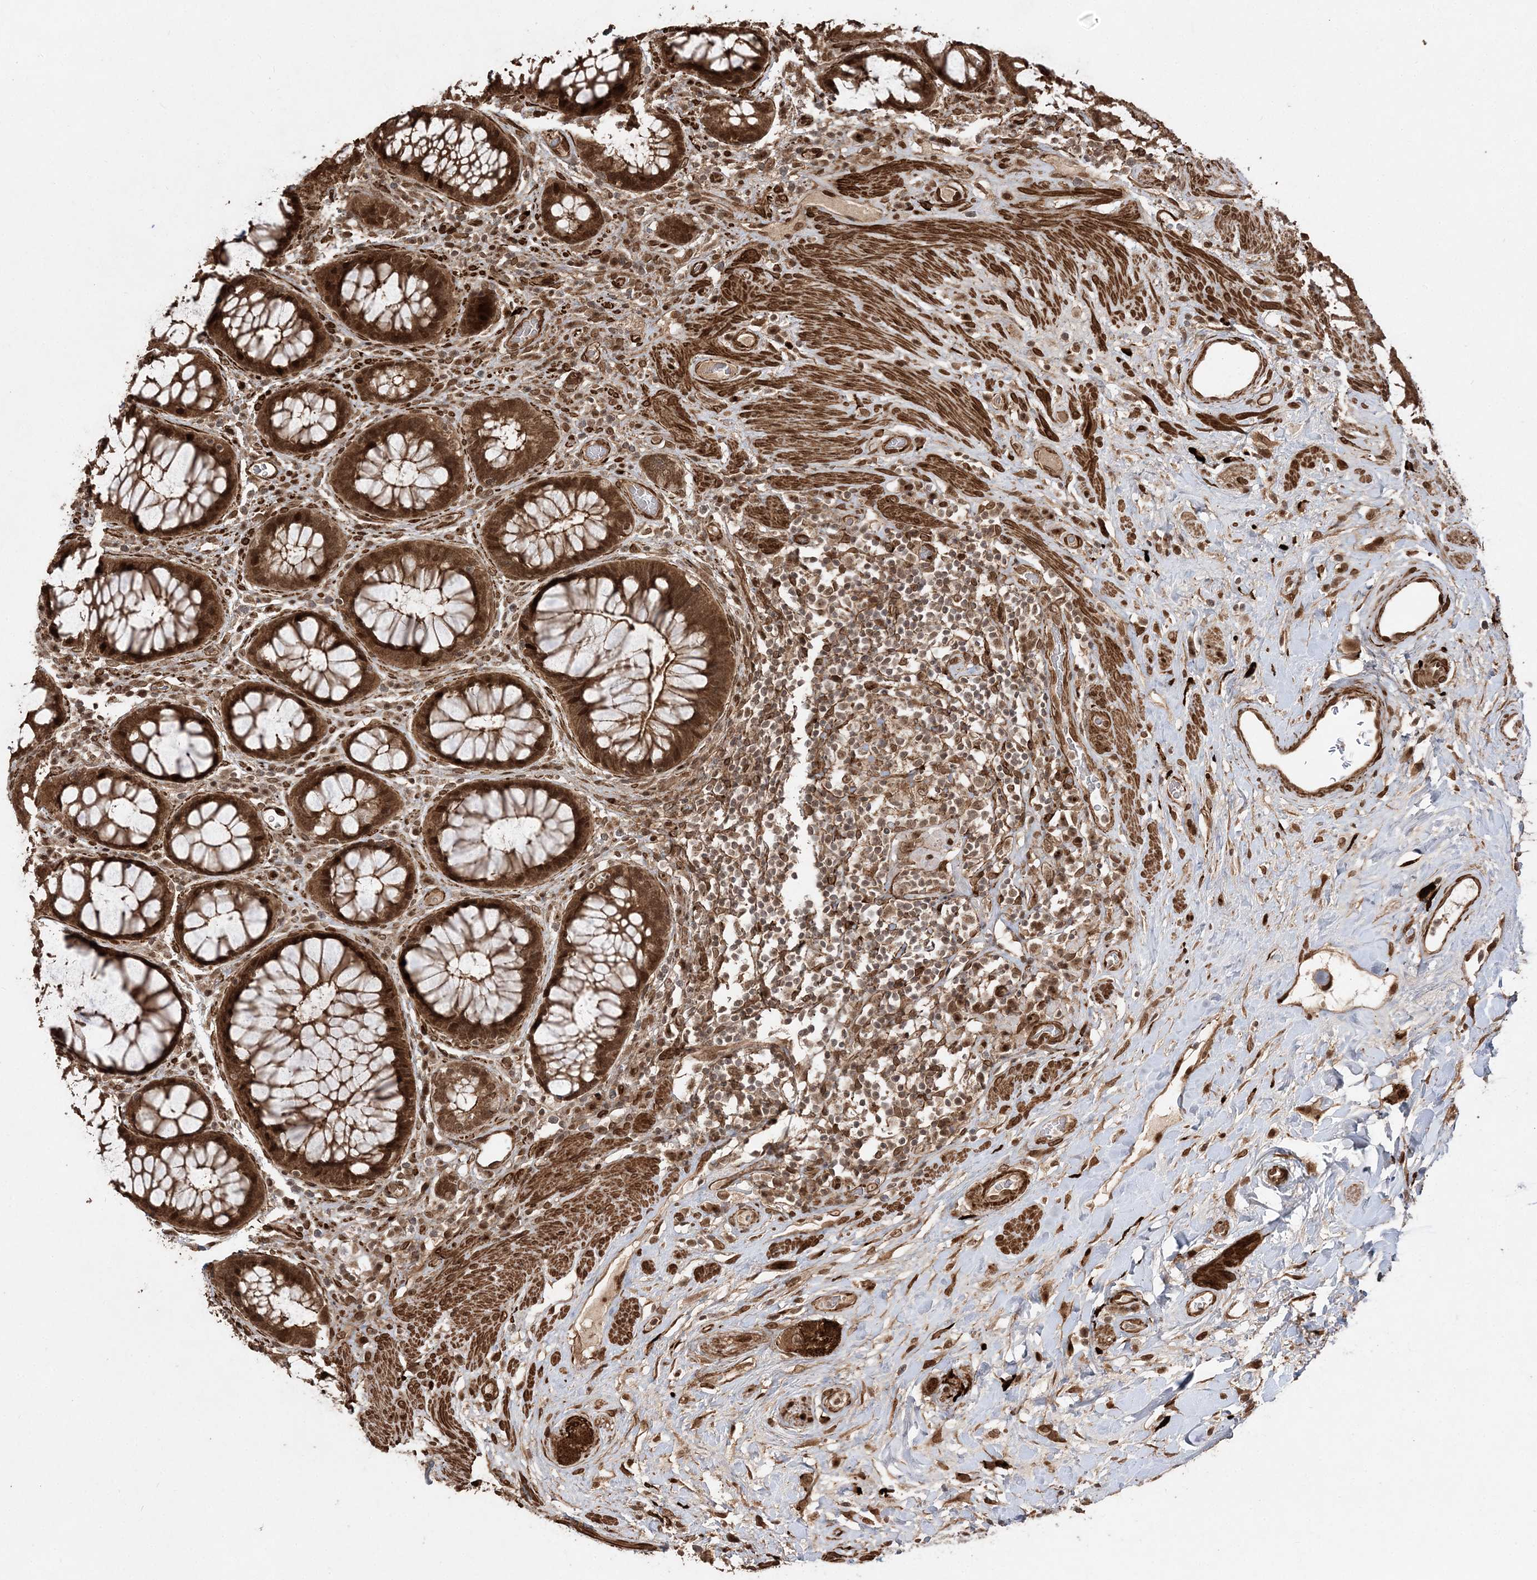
{"staining": {"intensity": "strong", "quantity": ">75%", "location": "cytoplasmic/membranous,nuclear"}, "tissue": "rectum", "cell_type": "Glandular cells", "image_type": "normal", "snomed": [{"axis": "morphology", "description": "Normal tissue, NOS"}, {"axis": "topography", "description": "Rectum"}], "caption": "Normal rectum was stained to show a protein in brown. There is high levels of strong cytoplasmic/membranous,nuclear positivity in about >75% of glandular cells. The staining was performed using DAB, with brown indicating positive protein expression. Nuclei are stained blue with hematoxylin.", "gene": "ETAA1", "patient": {"sex": "male", "age": 64}}